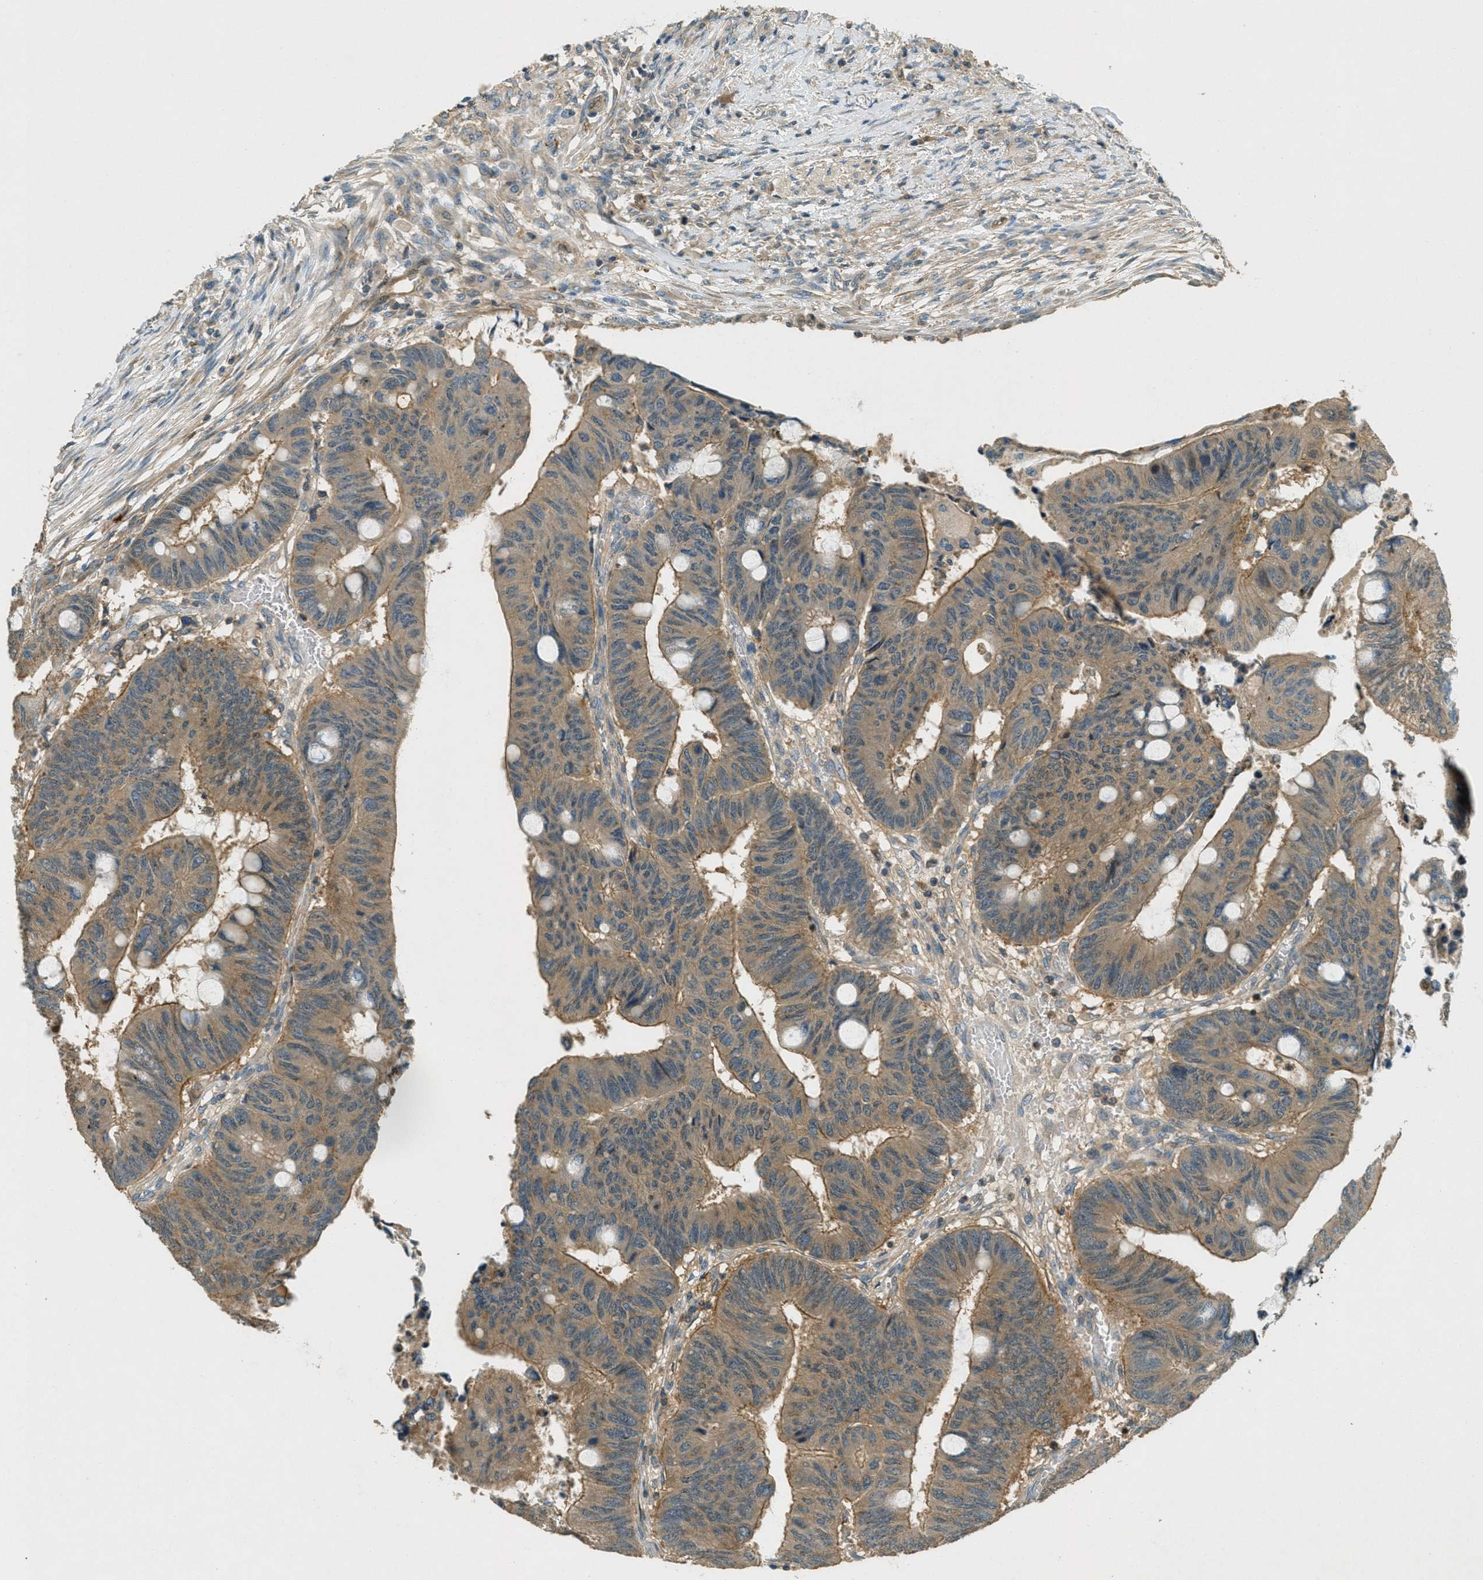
{"staining": {"intensity": "moderate", "quantity": ">75%", "location": "cytoplasmic/membranous"}, "tissue": "colorectal cancer", "cell_type": "Tumor cells", "image_type": "cancer", "snomed": [{"axis": "morphology", "description": "Normal tissue, NOS"}, {"axis": "morphology", "description": "Adenocarcinoma, NOS"}, {"axis": "topography", "description": "Rectum"}, {"axis": "topography", "description": "Peripheral nerve tissue"}], "caption": "Protein staining of adenocarcinoma (colorectal) tissue reveals moderate cytoplasmic/membranous positivity in approximately >75% of tumor cells.", "gene": "NUDT4", "patient": {"sex": "male", "age": 92}}